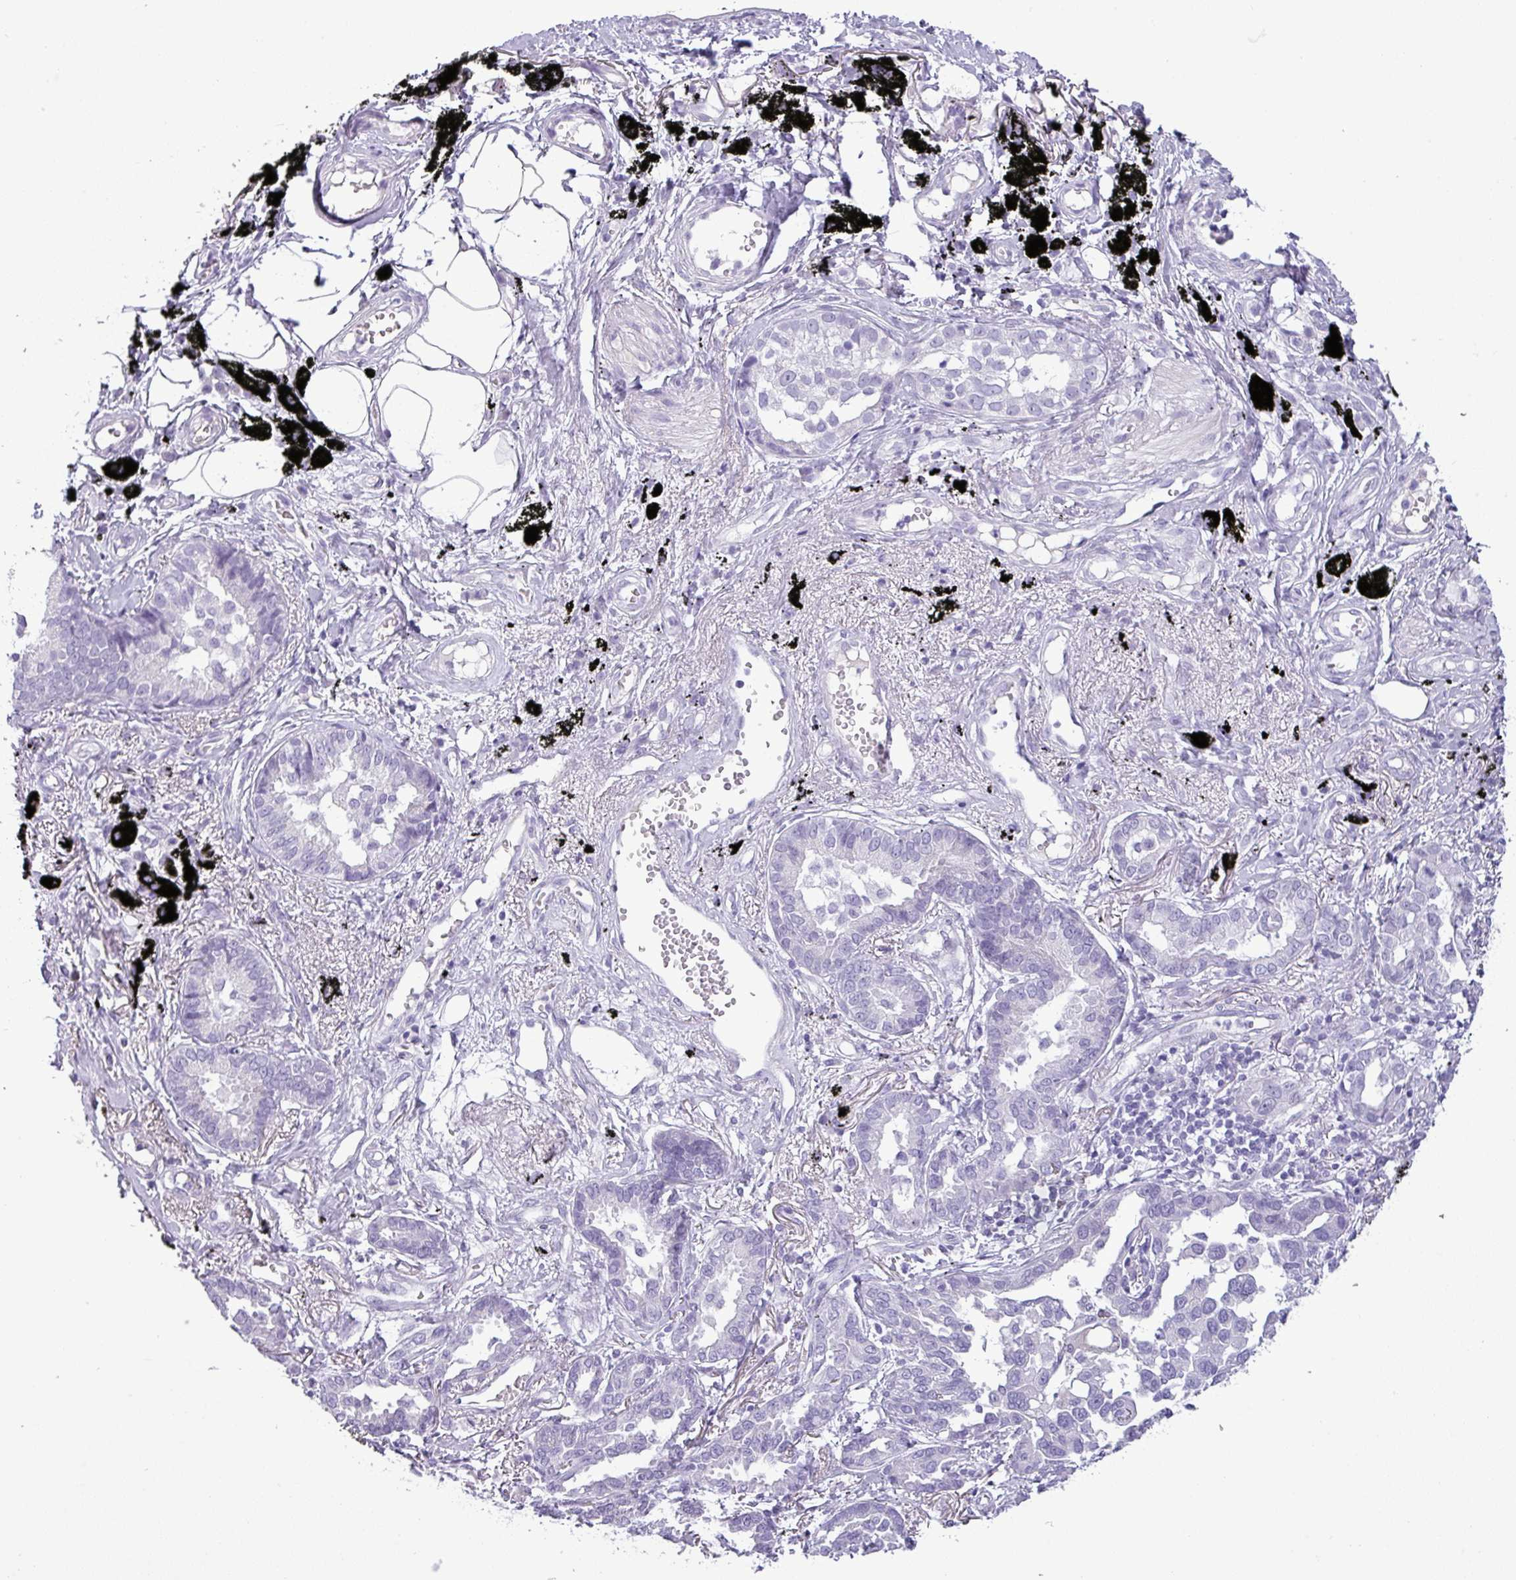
{"staining": {"intensity": "negative", "quantity": "none", "location": "none"}, "tissue": "lung cancer", "cell_type": "Tumor cells", "image_type": "cancer", "snomed": [{"axis": "morphology", "description": "Adenocarcinoma, NOS"}, {"axis": "topography", "description": "Lung"}], "caption": "Immunohistochemistry of adenocarcinoma (lung) demonstrates no staining in tumor cells. (Stains: DAB immunohistochemistry with hematoxylin counter stain, Microscopy: brightfield microscopy at high magnification).", "gene": "CDH16", "patient": {"sex": "male", "age": 67}}